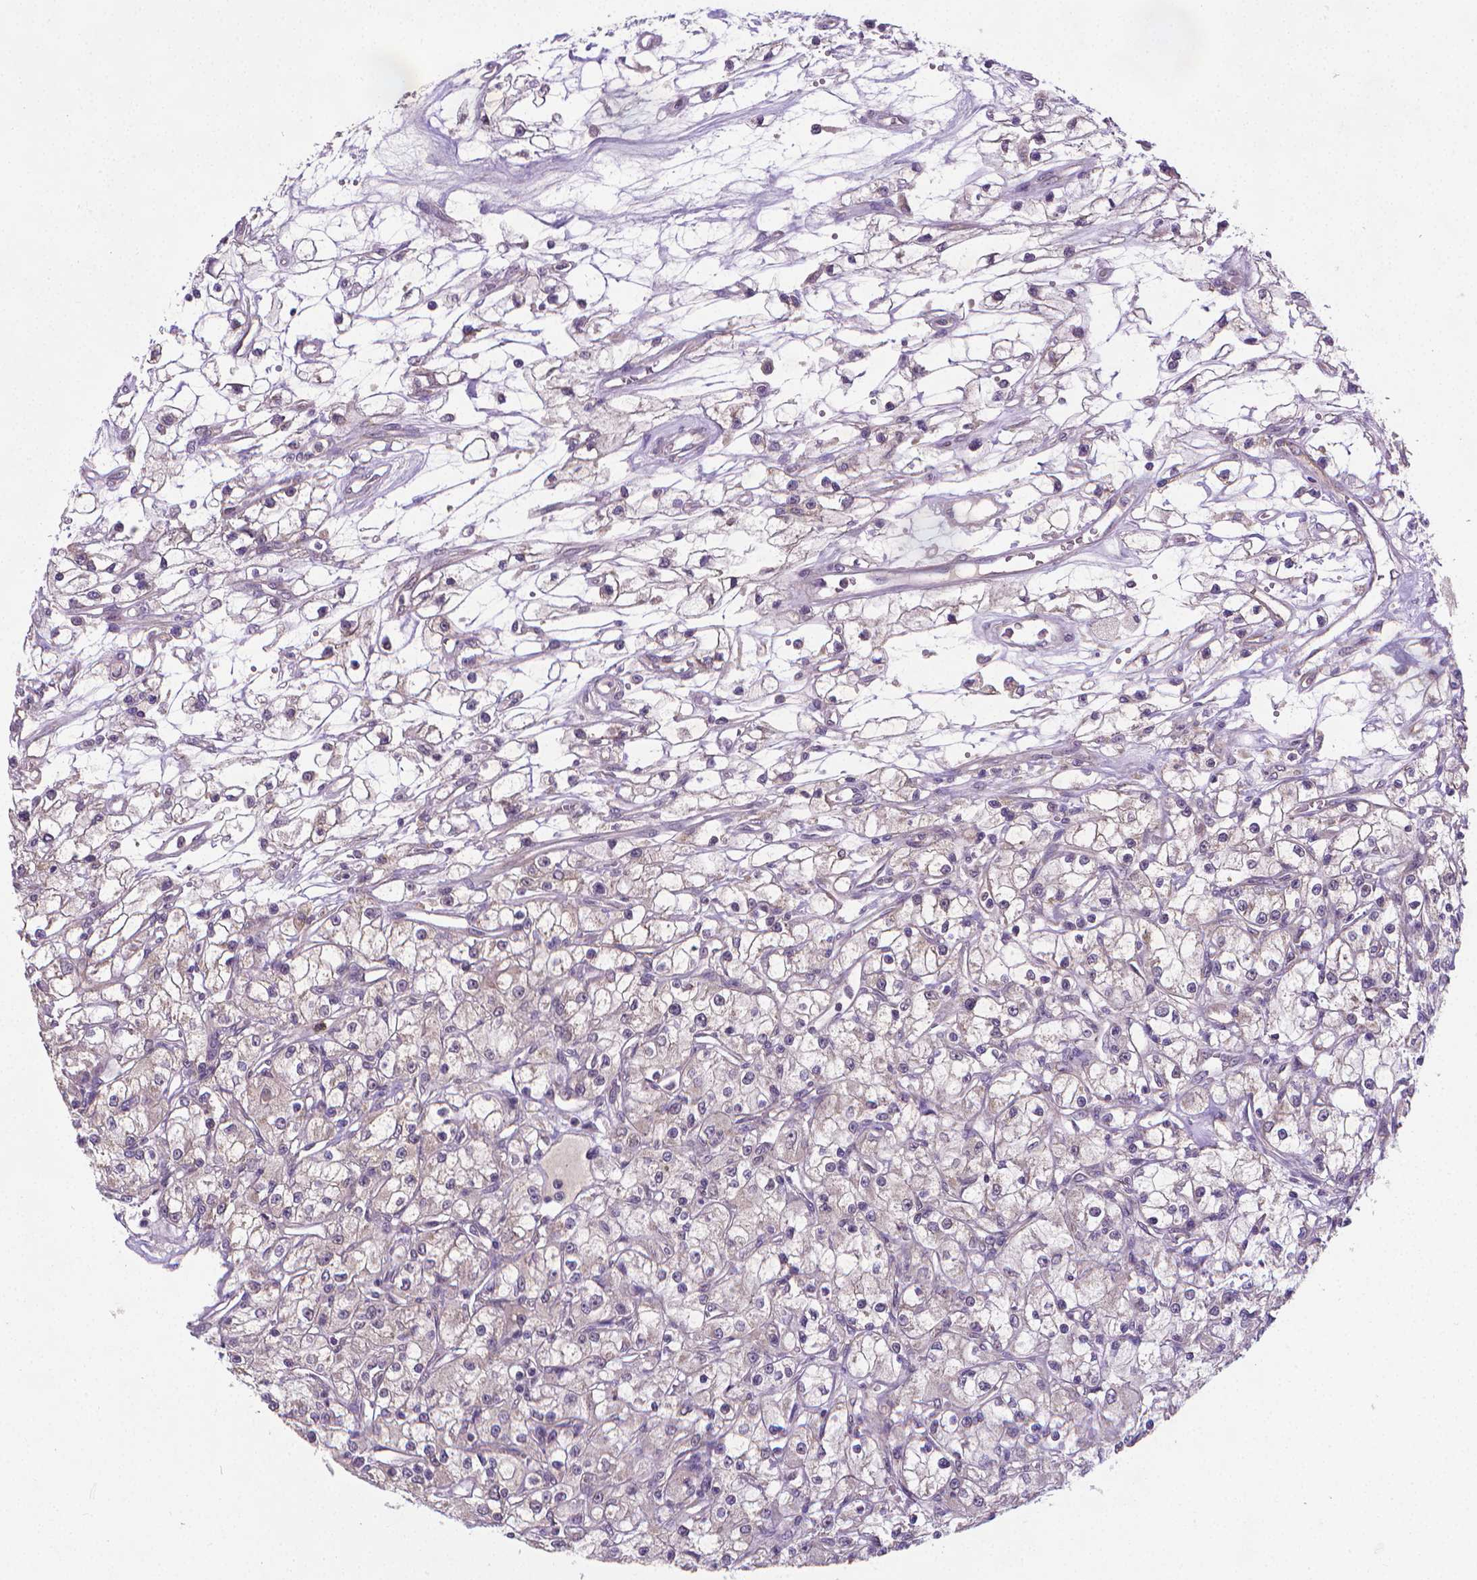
{"staining": {"intensity": "negative", "quantity": "none", "location": "none"}, "tissue": "renal cancer", "cell_type": "Tumor cells", "image_type": "cancer", "snomed": [{"axis": "morphology", "description": "Adenocarcinoma, NOS"}, {"axis": "topography", "description": "Kidney"}], "caption": "High magnification brightfield microscopy of renal adenocarcinoma stained with DAB (3,3'-diaminobenzidine) (brown) and counterstained with hematoxylin (blue): tumor cells show no significant expression.", "gene": "GPR63", "patient": {"sex": "female", "age": 59}}